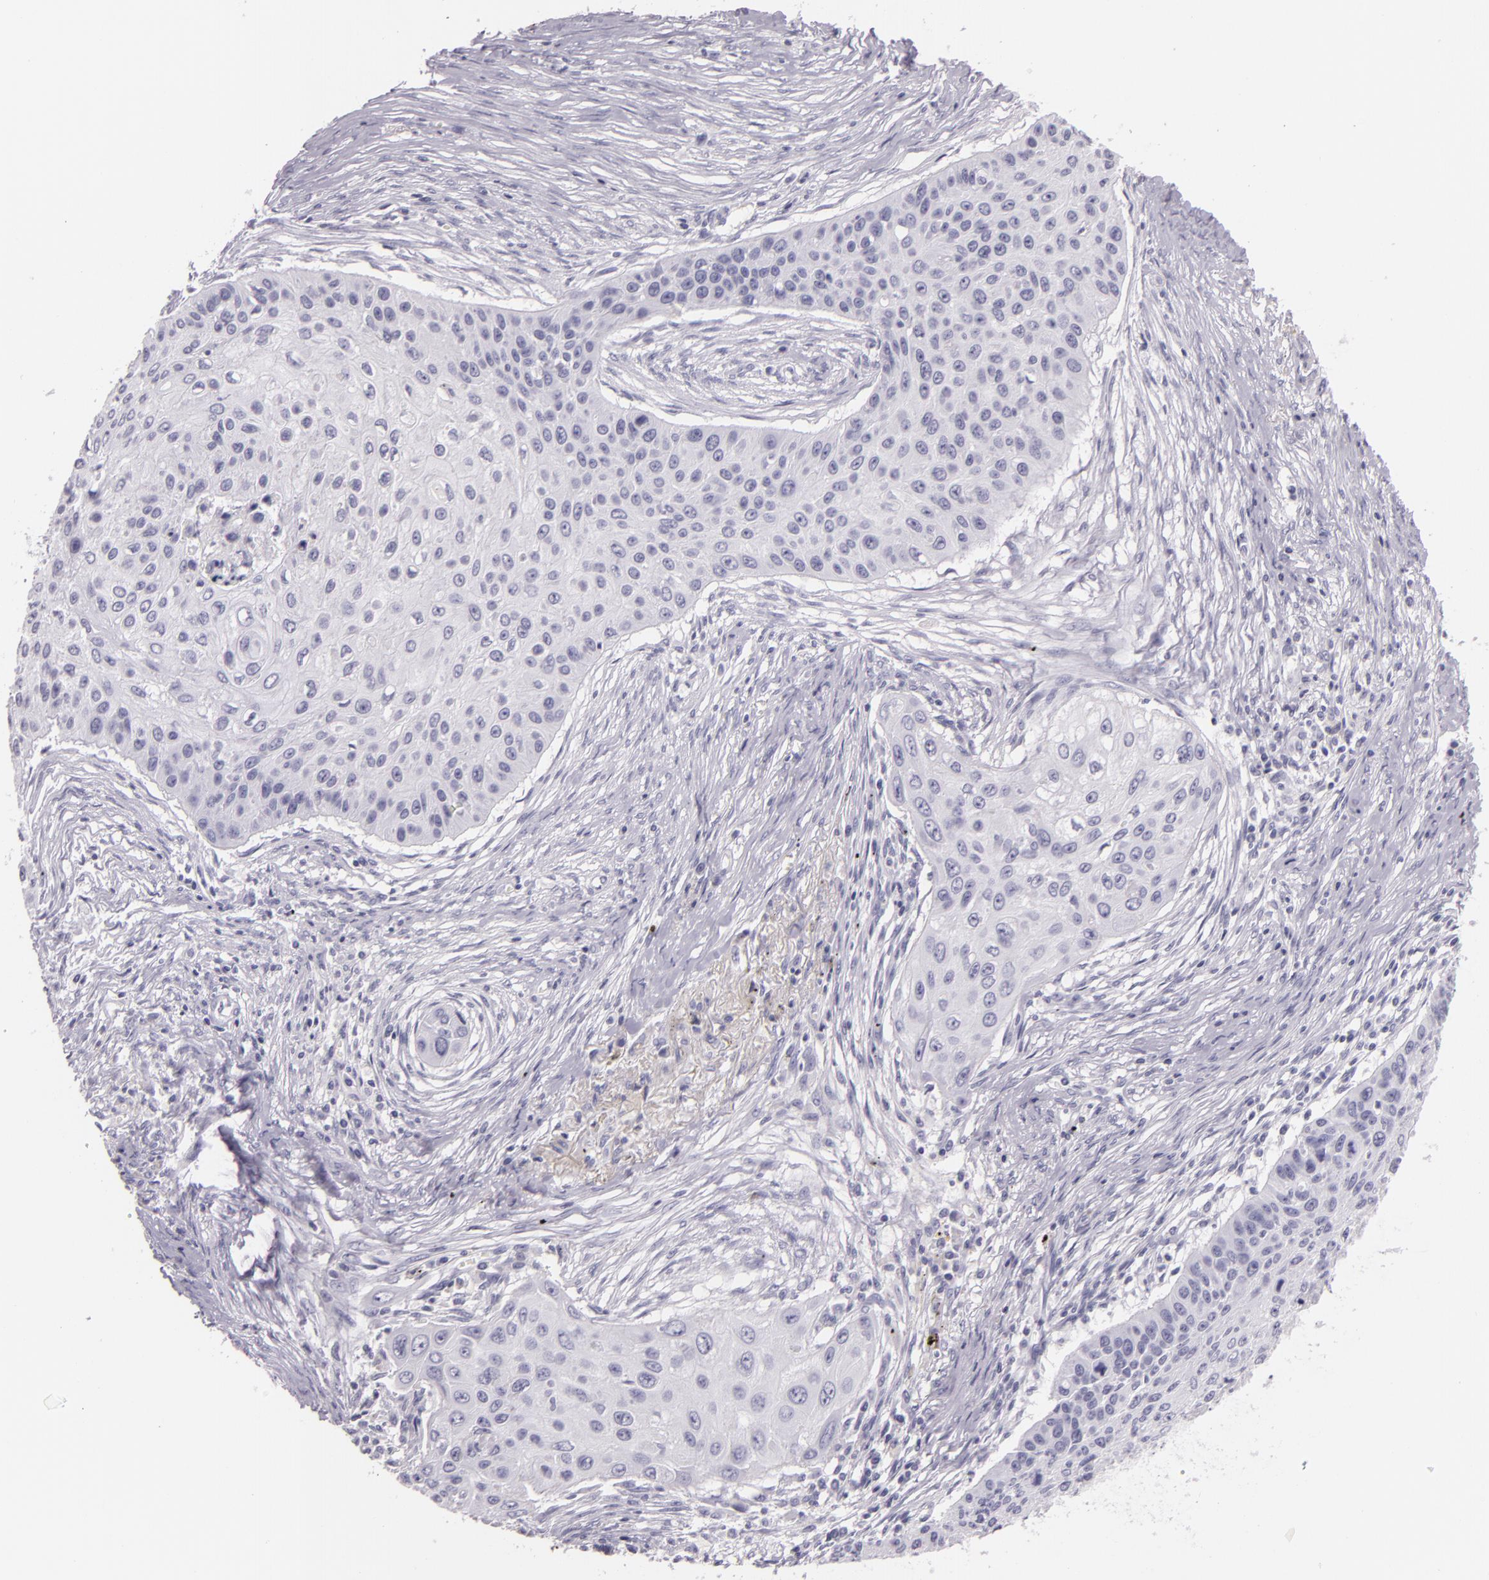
{"staining": {"intensity": "negative", "quantity": "none", "location": "none"}, "tissue": "lung cancer", "cell_type": "Tumor cells", "image_type": "cancer", "snomed": [{"axis": "morphology", "description": "Squamous cell carcinoma, NOS"}, {"axis": "topography", "description": "Lung"}], "caption": "An IHC histopathology image of lung cancer (squamous cell carcinoma) is shown. There is no staining in tumor cells of lung cancer (squamous cell carcinoma). (DAB immunohistochemistry with hematoxylin counter stain).", "gene": "DLG4", "patient": {"sex": "male", "age": 71}}